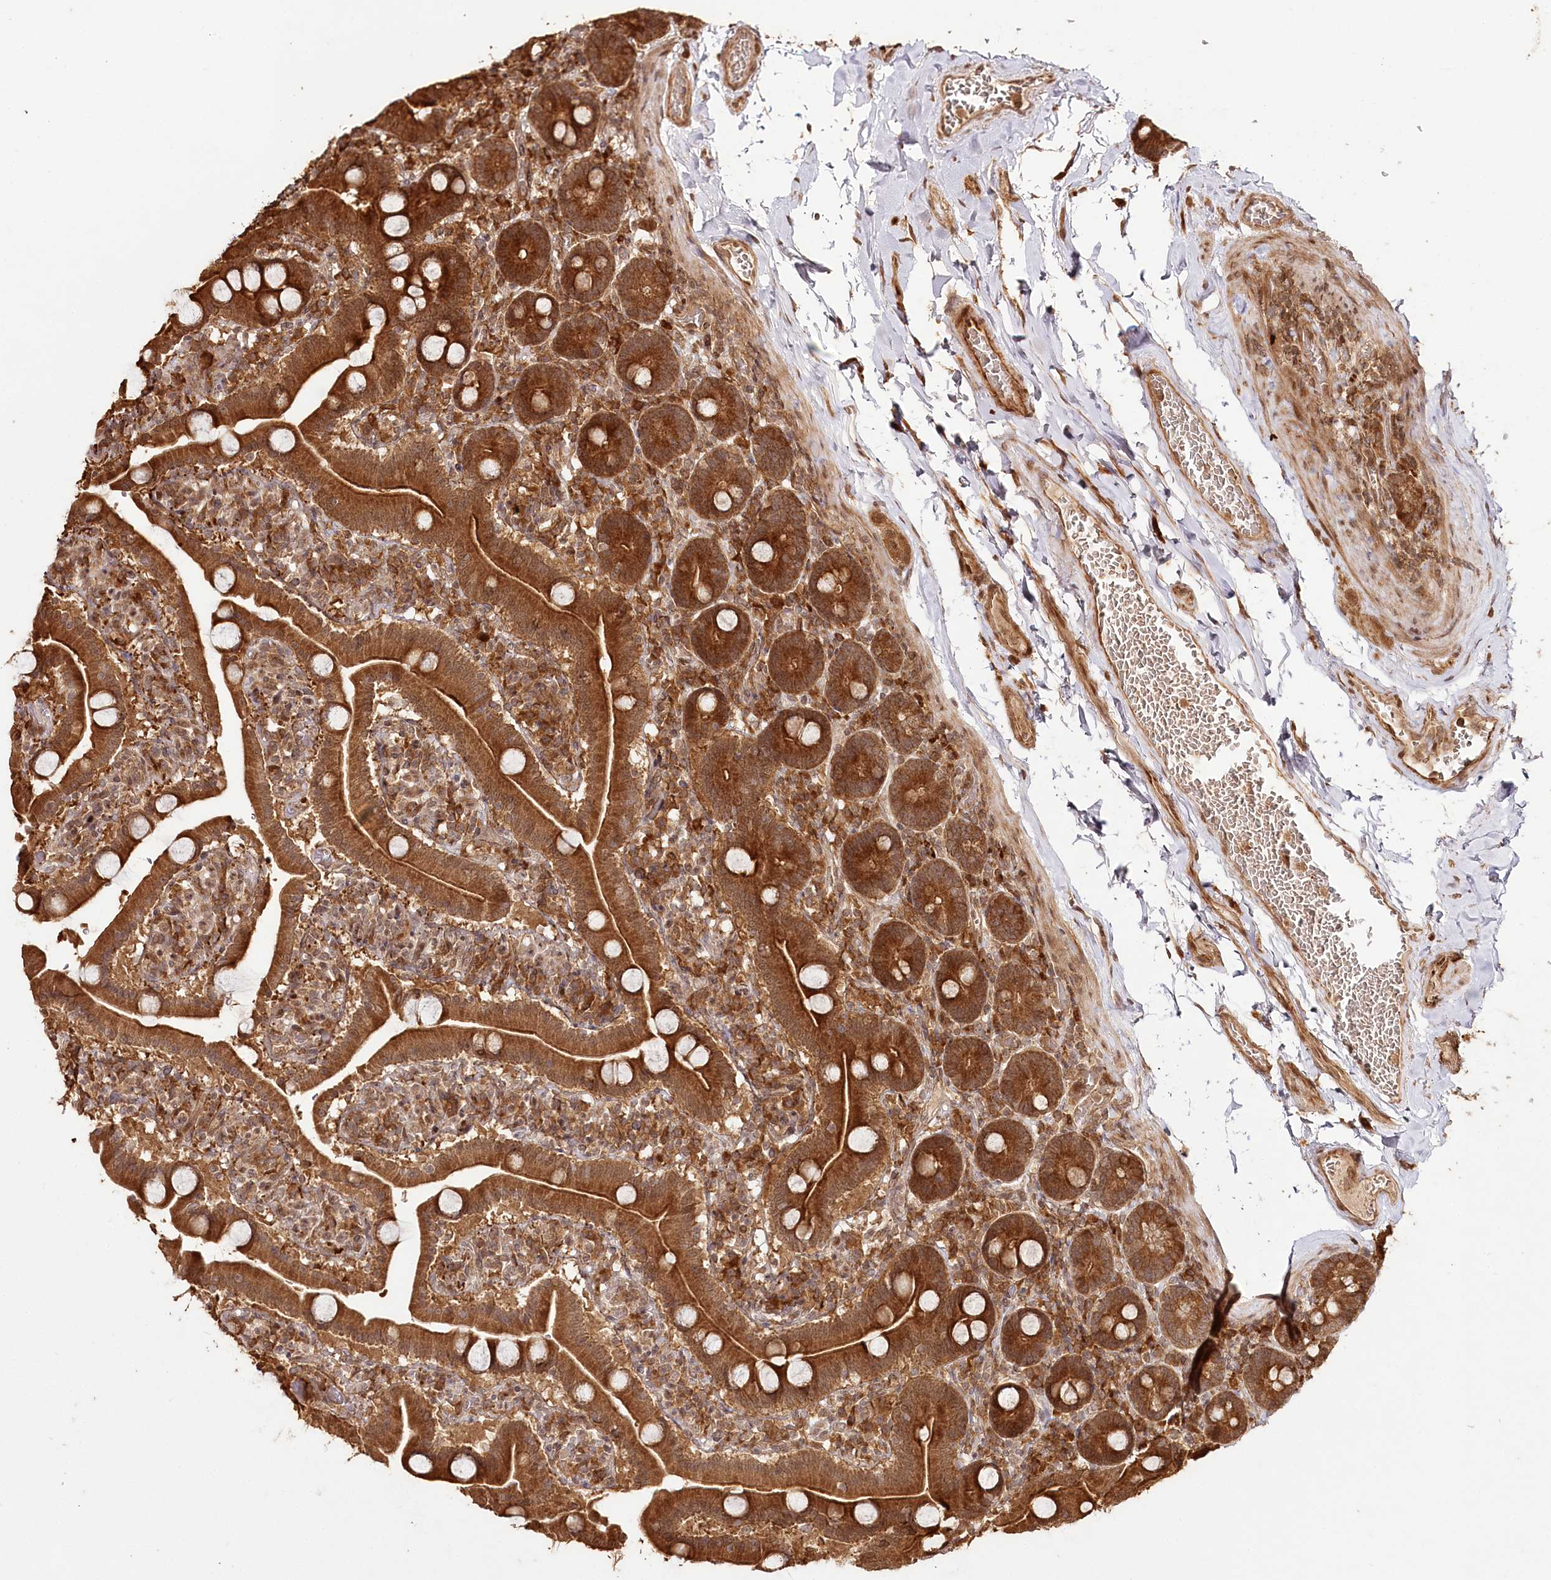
{"staining": {"intensity": "strong", "quantity": ">75%", "location": "cytoplasmic/membranous"}, "tissue": "duodenum", "cell_type": "Glandular cells", "image_type": "normal", "snomed": [{"axis": "morphology", "description": "Normal tissue, NOS"}, {"axis": "topography", "description": "Duodenum"}], "caption": "A high-resolution histopathology image shows immunohistochemistry staining of unremarkable duodenum, which displays strong cytoplasmic/membranous positivity in approximately >75% of glandular cells.", "gene": "ULK2", "patient": {"sex": "male", "age": 55}}